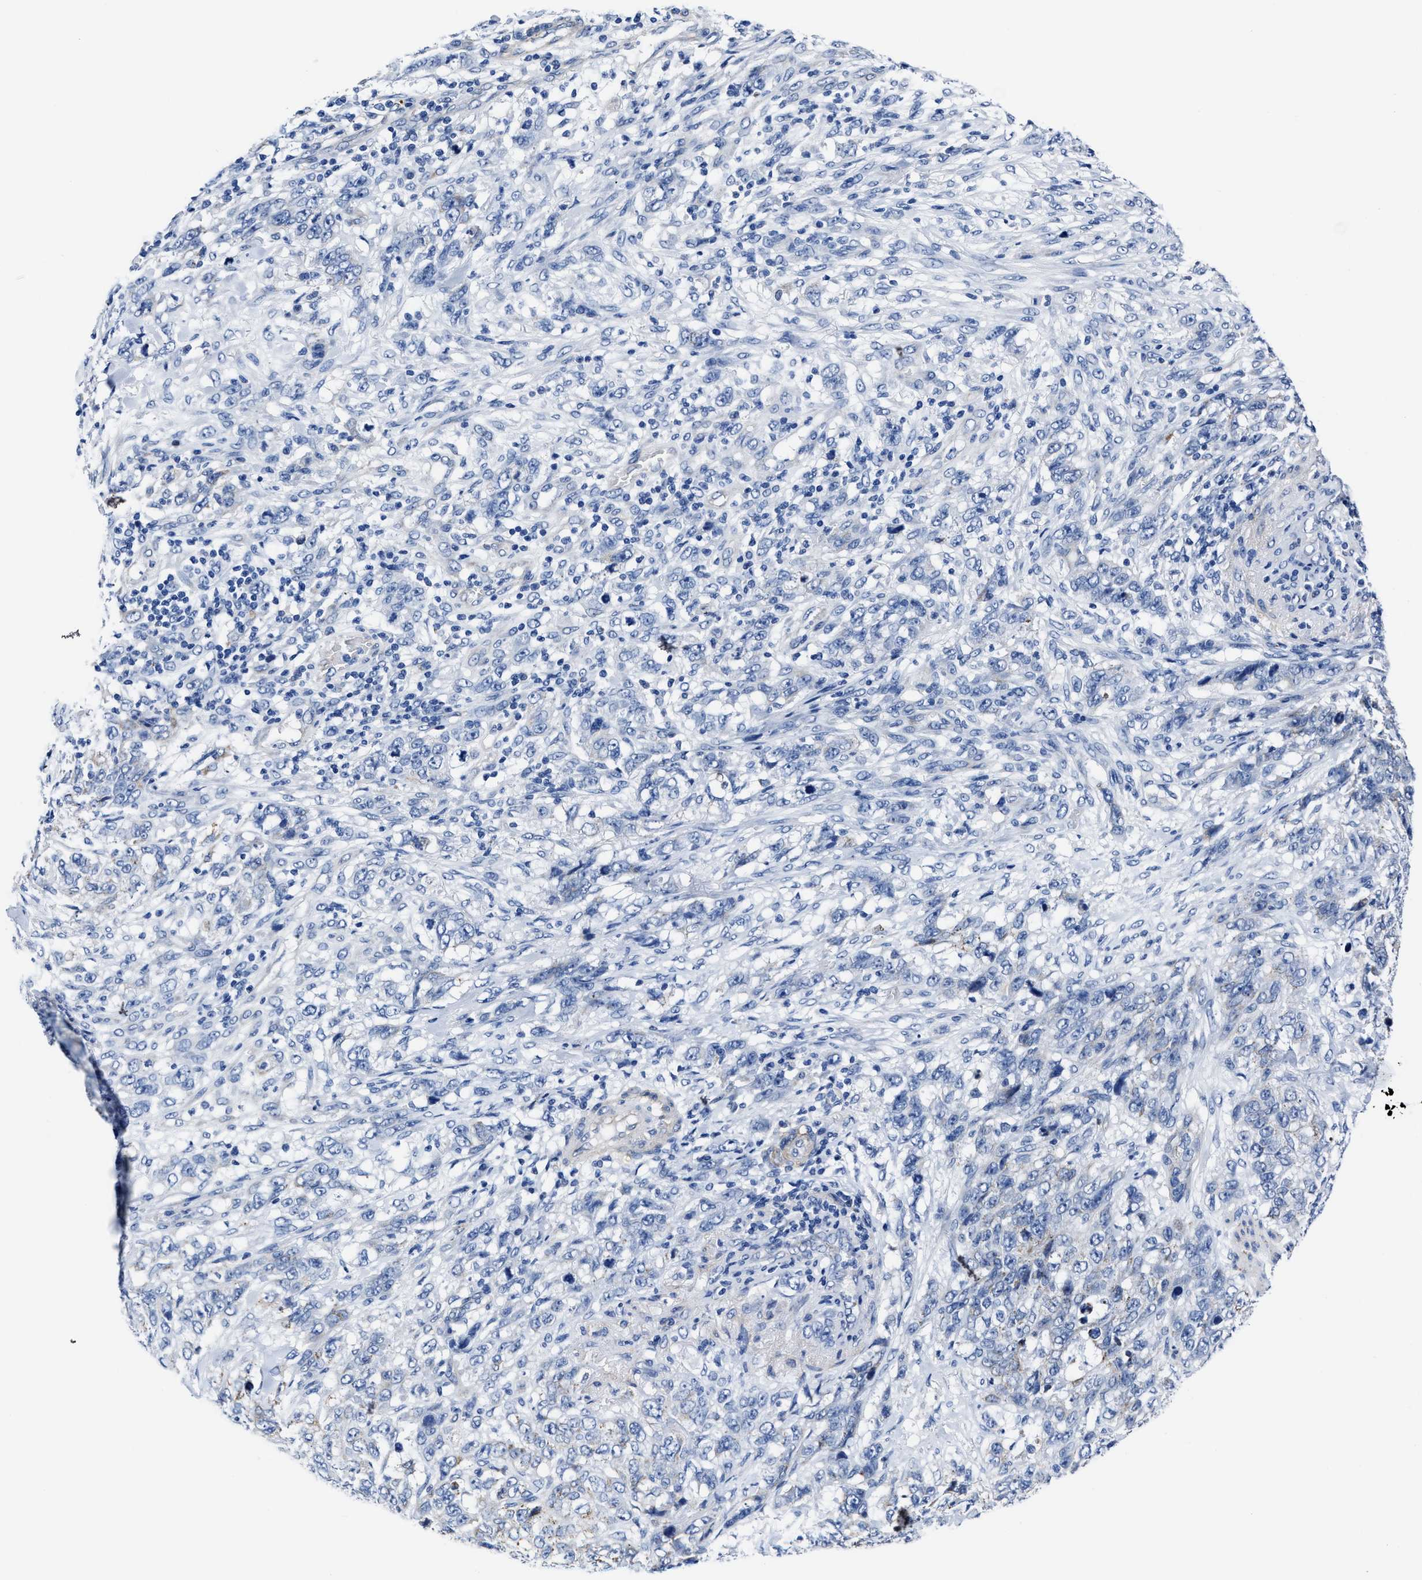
{"staining": {"intensity": "negative", "quantity": "none", "location": "none"}, "tissue": "stomach cancer", "cell_type": "Tumor cells", "image_type": "cancer", "snomed": [{"axis": "morphology", "description": "Adenocarcinoma, NOS"}, {"axis": "topography", "description": "Stomach"}], "caption": "This is an immunohistochemistry photomicrograph of stomach adenocarcinoma. There is no expression in tumor cells.", "gene": "KCNMB3", "patient": {"sex": "male", "age": 48}}